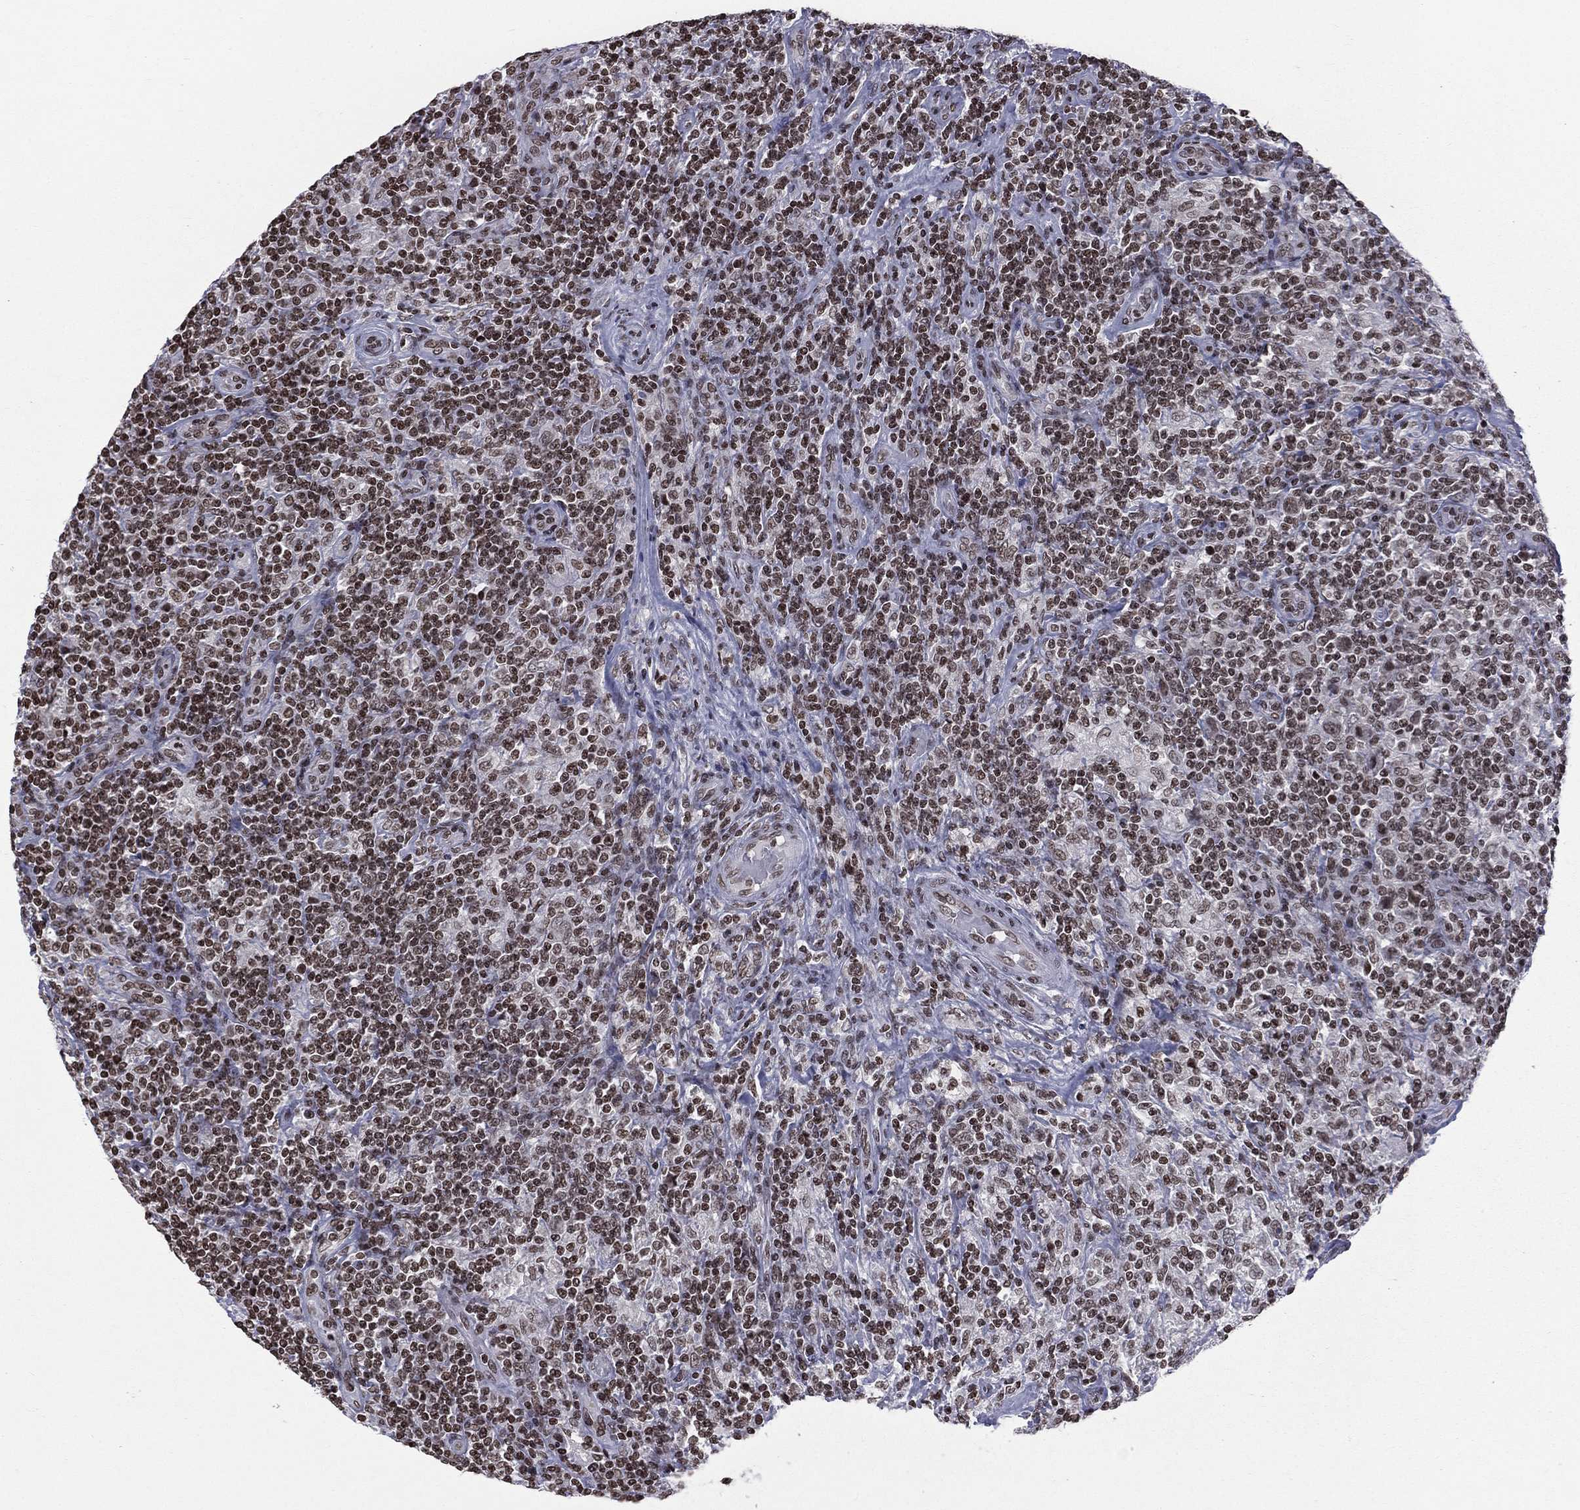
{"staining": {"intensity": "negative", "quantity": "none", "location": "none"}, "tissue": "lymphoma", "cell_type": "Tumor cells", "image_type": "cancer", "snomed": [{"axis": "morphology", "description": "Hodgkin's disease, NOS"}, {"axis": "topography", "description": "Lymph node"}], "caption": "A photomicrograph of Hodgkin's disease stained for a protein exhibits no brown staining in tumor cells. (IHC, brightfield microscopy, high magnification).", "gene": "RFX7", "patient": {"sex": "male", "age": 70}}